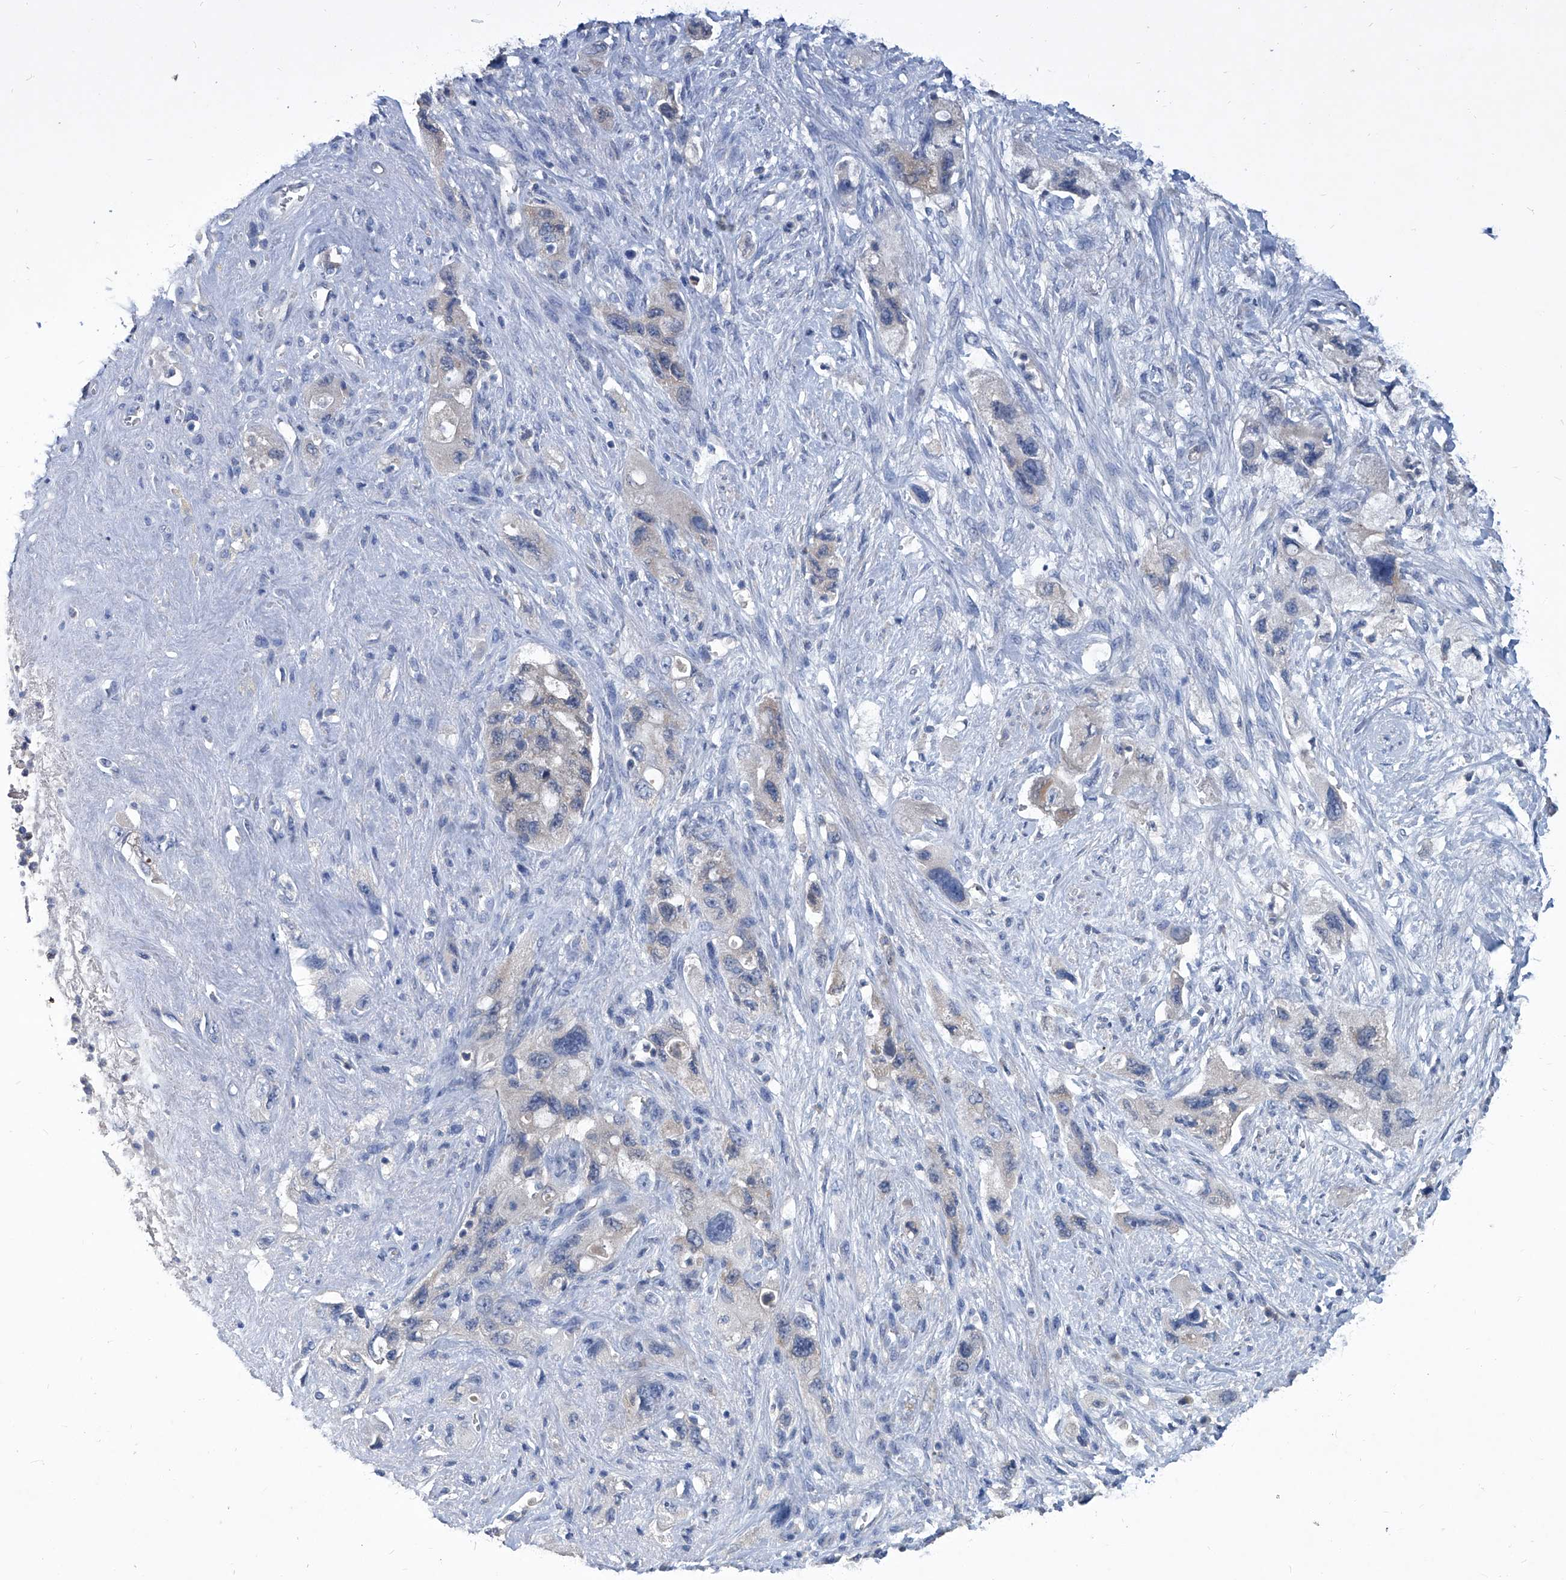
{"staining": {"intensity": "negative", "quantity": "none", "location": "none"}, "tissue": "pancreatic cancer", "cell_type": "Tumor cells", "image_type": "cancer", "snomed": [{"axis": "morphology", "description": "Adenocarcinoma, NOS"}, {"axis": "topography", "description": "Pancreas"}], "caption": "This is an immunohistochemistry image of human adenocarcinoma (pancreatic). There is no staining in tumor cells.", "gene": "MTARC1", "patient": {"sex": "female", "age": 73}}